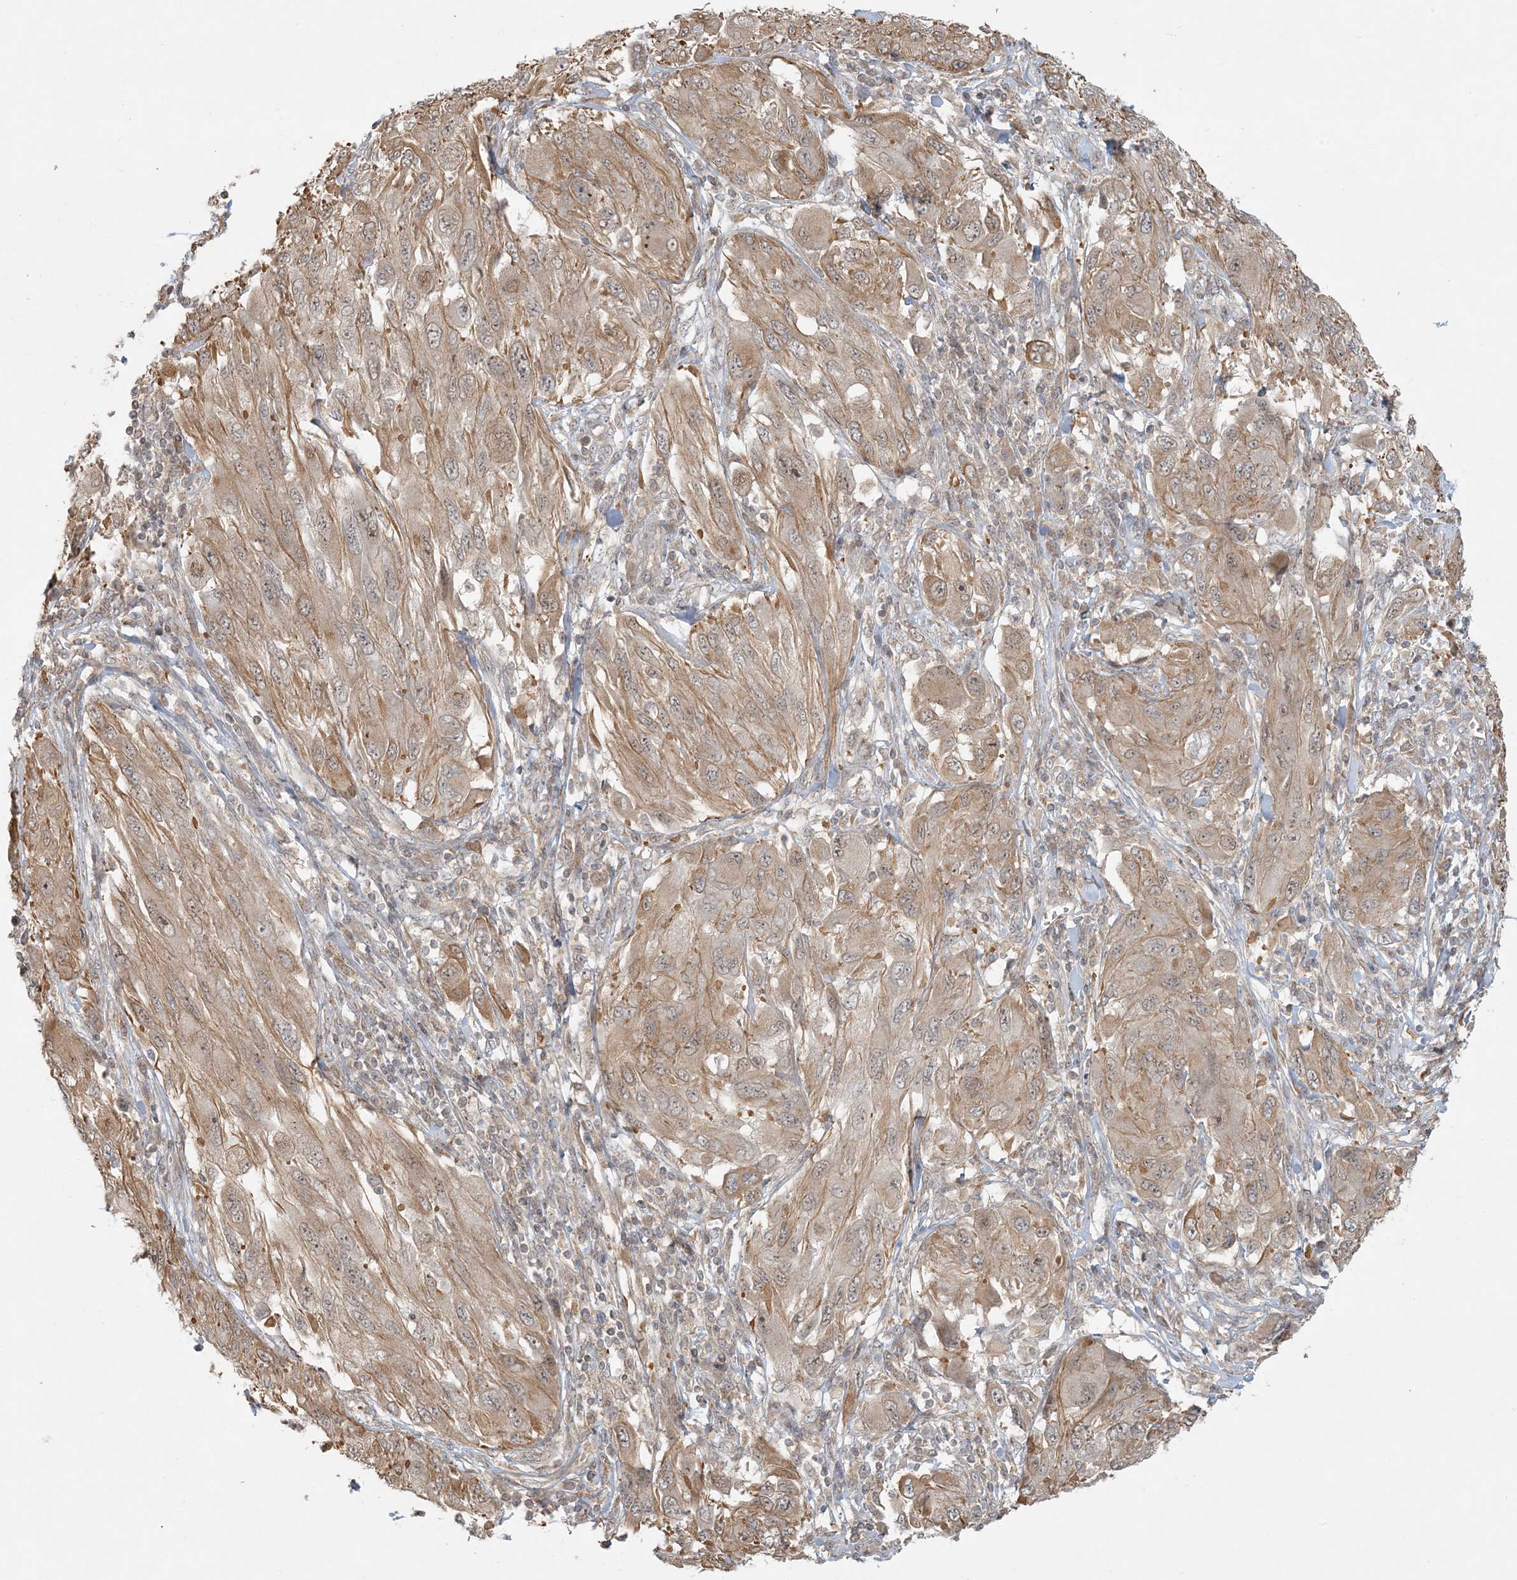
{"staining": {"intensity": "moderate", "quantity": ">75%", "location": "cytoplasmic/membranous"}, "tissue": "melanoma", "cell_type": "Tumor cells", "image_type": "cancer", "snomed": [{"axis": "morphology", "description": "Malignant melanoma, NOS"}, {"axis": "topography", "description": "Skin"}], "caption": "The micrograph reveals immunohistochemical staining of melanoma. There is moderate cytoplasmic/membranous positivity is identified in approximately >75% of tumor cells.", "gene": "OBI1", "patient": {"sex": "female", "age": 91}}